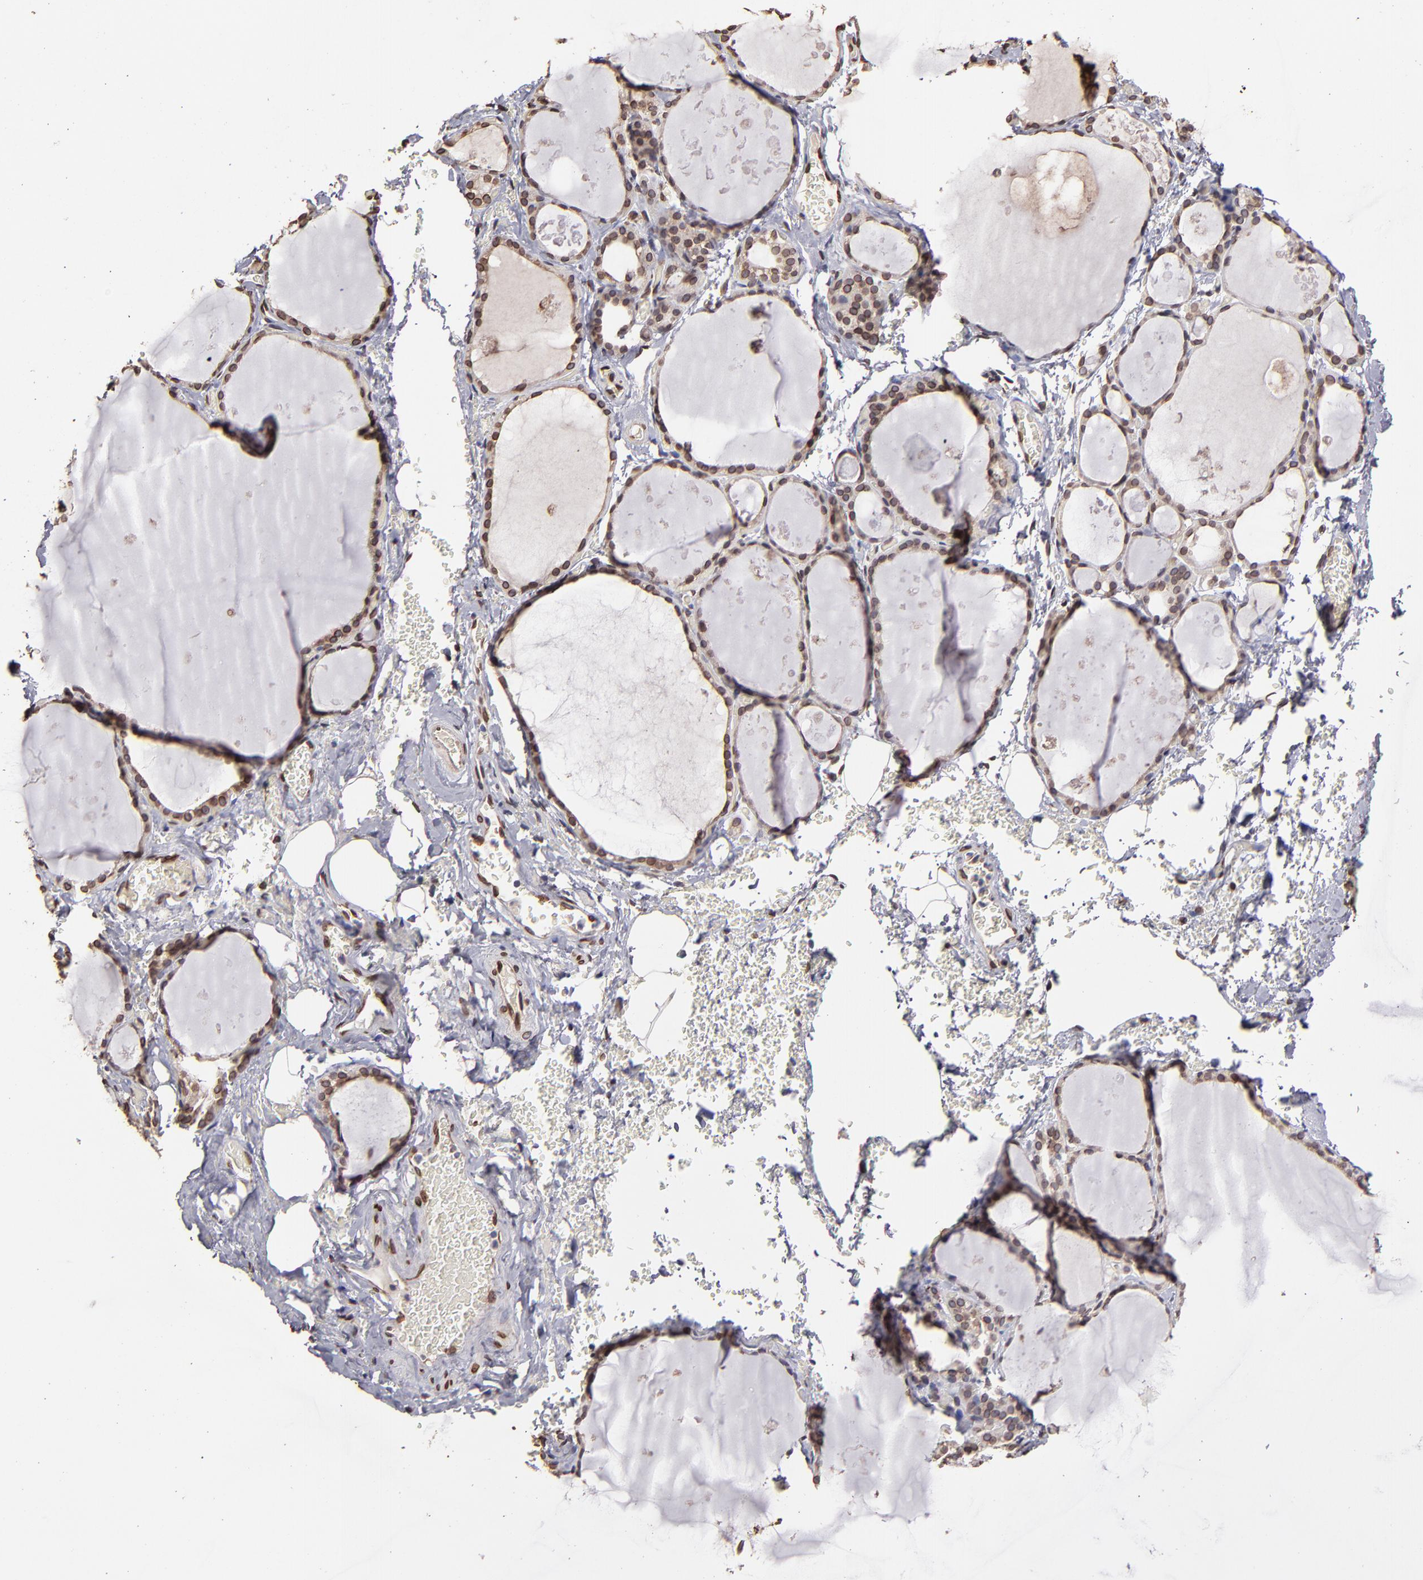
{"staining": {"intensity": "strong", "quantity": ">75%", "location": "cytoplasmic/membranous,nuclear"}, "tissue": "thyroid gland", "cell_type": "Glandular cells", "image_type": "normal", "snomed": [{"axis": "morphology", "description": "Normal tissue, NOS"}, {"axis": "topography", "description": "Thyroid gland"}], "caption": "High-power microscopy captured an IHC histopathology image of normal thyroid gland, revealing strong cytoplasmic/membranous,nuclear positivity in approximately >75% of glandular cells. Using DAB (3,3'-diaminobenzidine) (brown) and hematoxylin (blue) stains, captured at high magnification using brightfield microscopy.", "gene": "PUM3", "patient": {"sex": "male", "age": 61}}